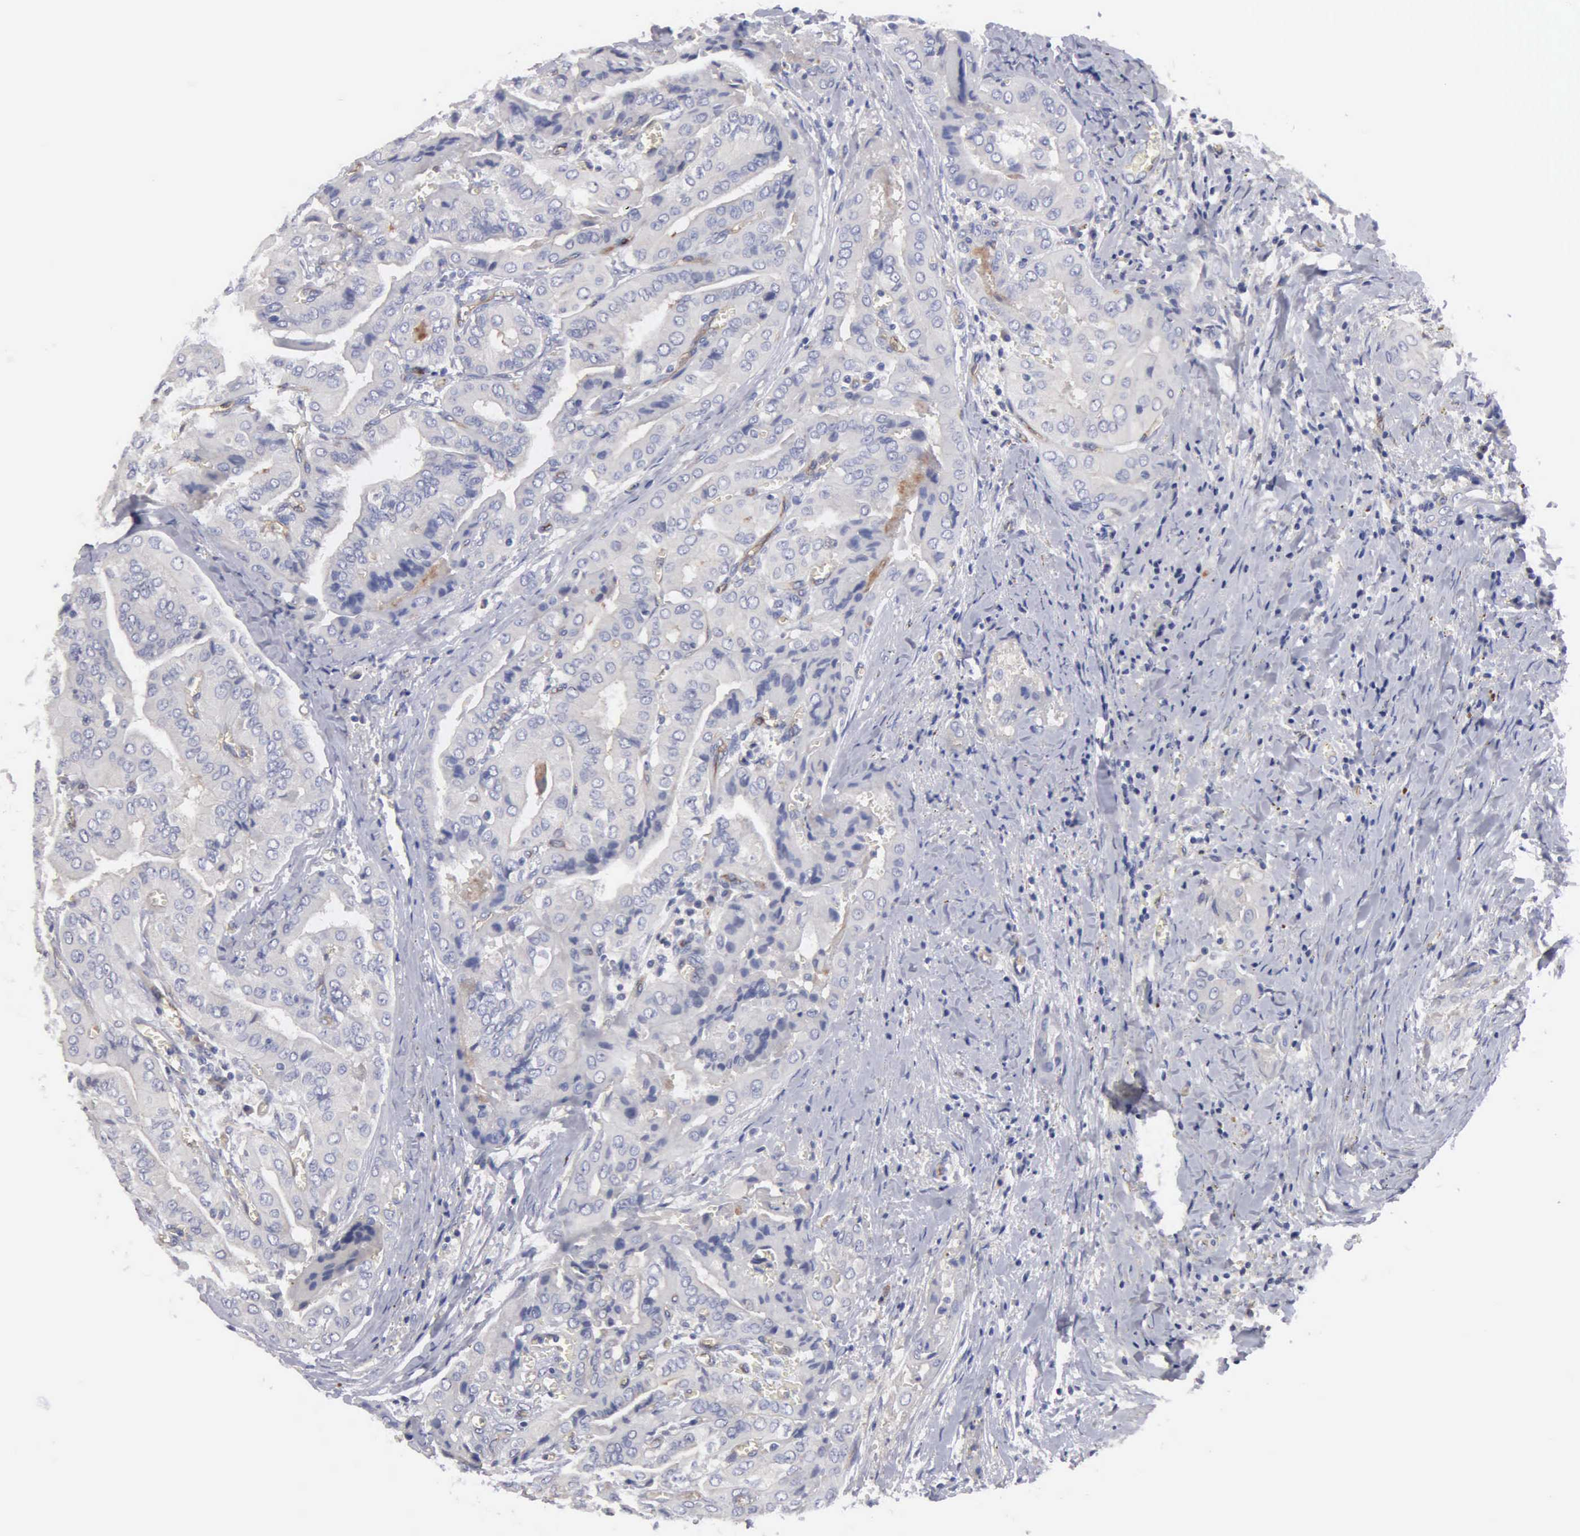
{"staining": {"intensity": "negative", "quantity": "none", "location": "none"}, "tissue": "thyroid cancer", "cell_type": "Tumor cells", "image_type": "cancer", "snomed": [{"axis": "morphology", "description": "Papillary adenocarcinoma, NOS"}, {"axis": "topography", "description": "Thyroid gland"}], "caption": "This is an immunohistochemistry (IHC) histopathology image of thyroid cancer (papillary adenocarcinoma). There is no positivity in tumor cells.", "gene": "RDX", "patient": {"sex": "female", "age": 71}}